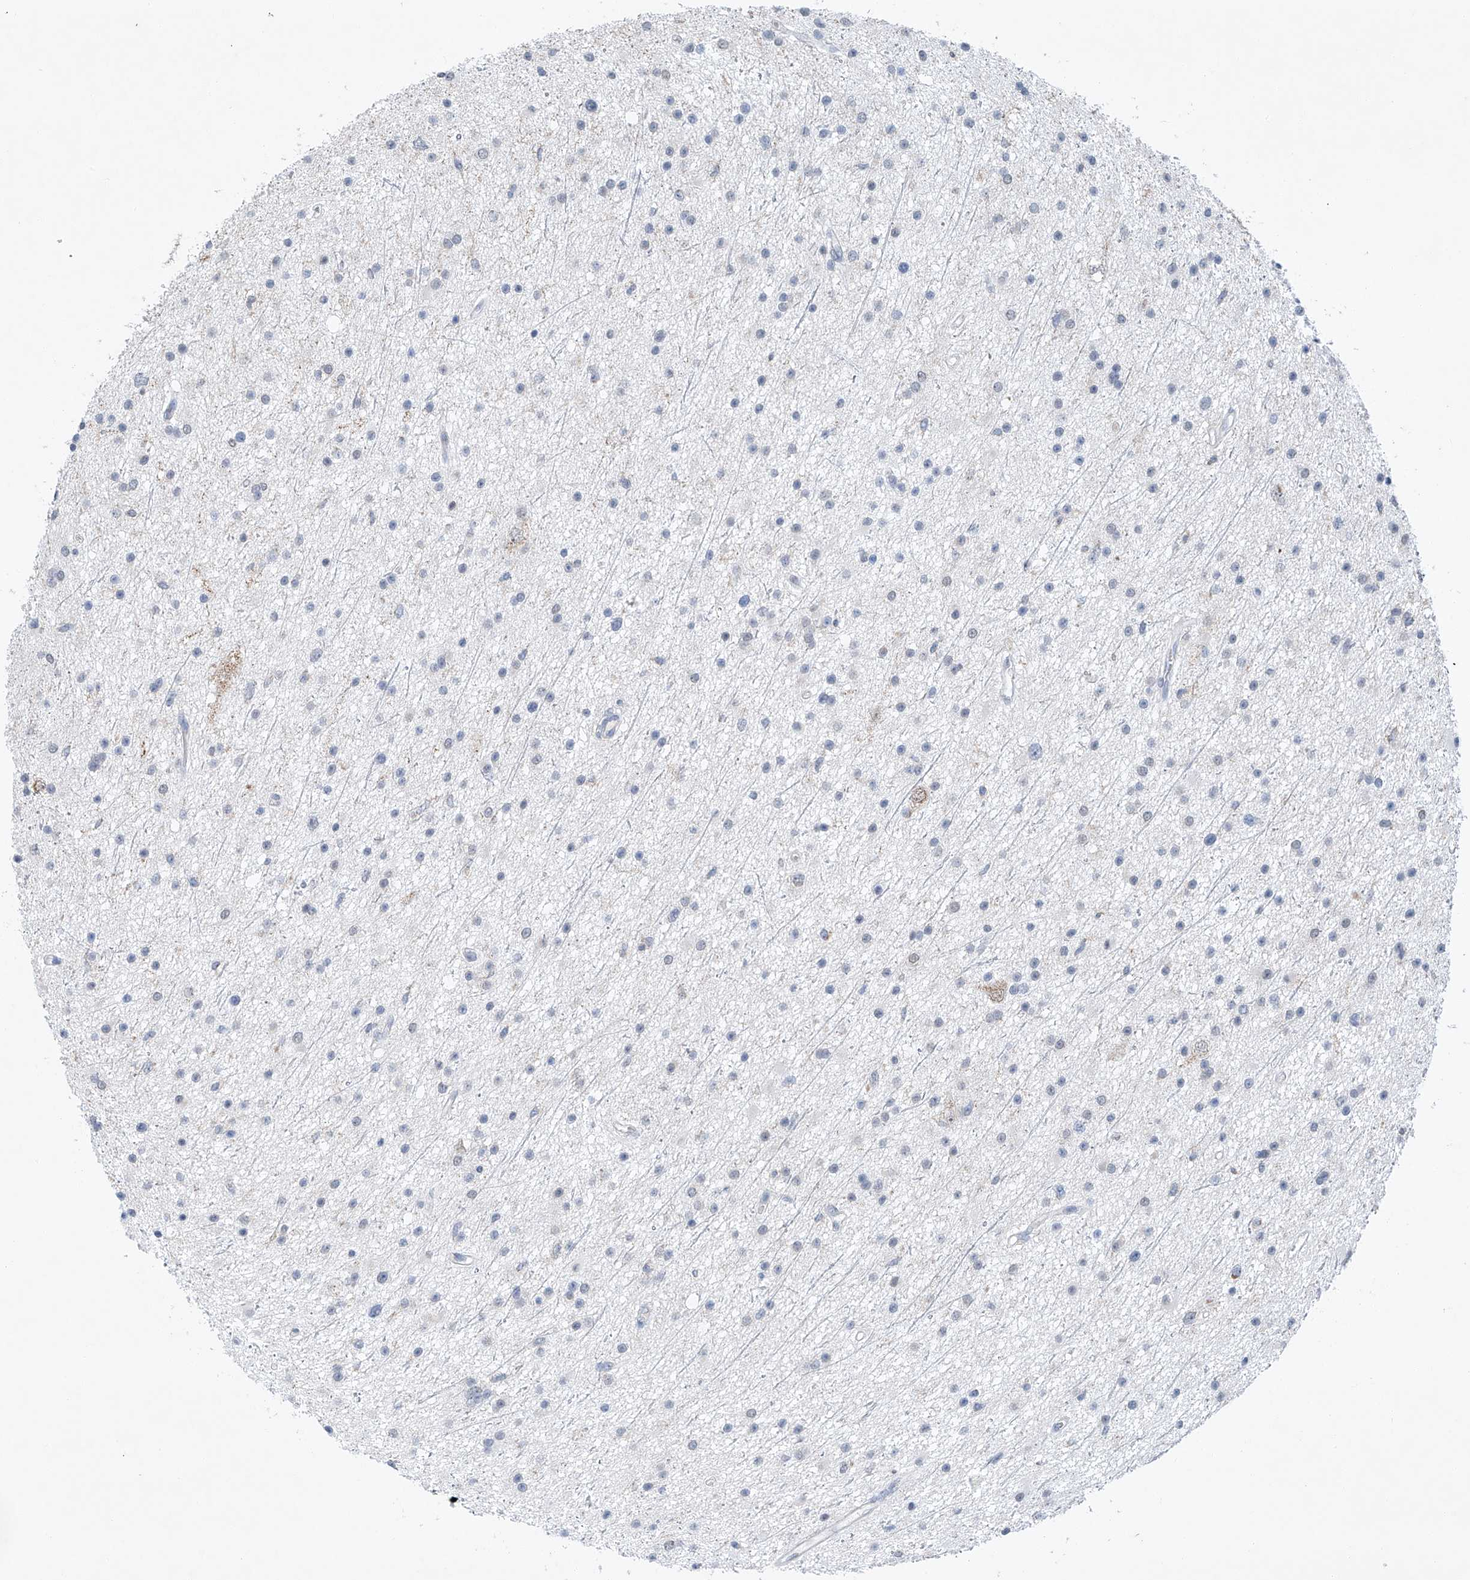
{"staining": {"intensity": "negative", "quantity": "none", "location": "none"}, "tissue": "glioma", "cell_type": "Tumor cells", "image_type": "cancer", "snomed": [{"axis": "morphology", "description": "Glioma, malignant, Low grade"}, {"axis": "topography", "description": "Cerebral cortex"}], "caption": "High magnification brightfield microscopy of malignant glioma (low-grade) stained with DAB (3,3'-diaminobenzidine) (brown) and counterstained with hematoxylin (blue): tumor cells show no significant expression. (DAB immunohistochemistry visualized using brightfield microscopy, high magnification).", "gene": "KLF15", "patient": {"sex": "female", "age": 39}}